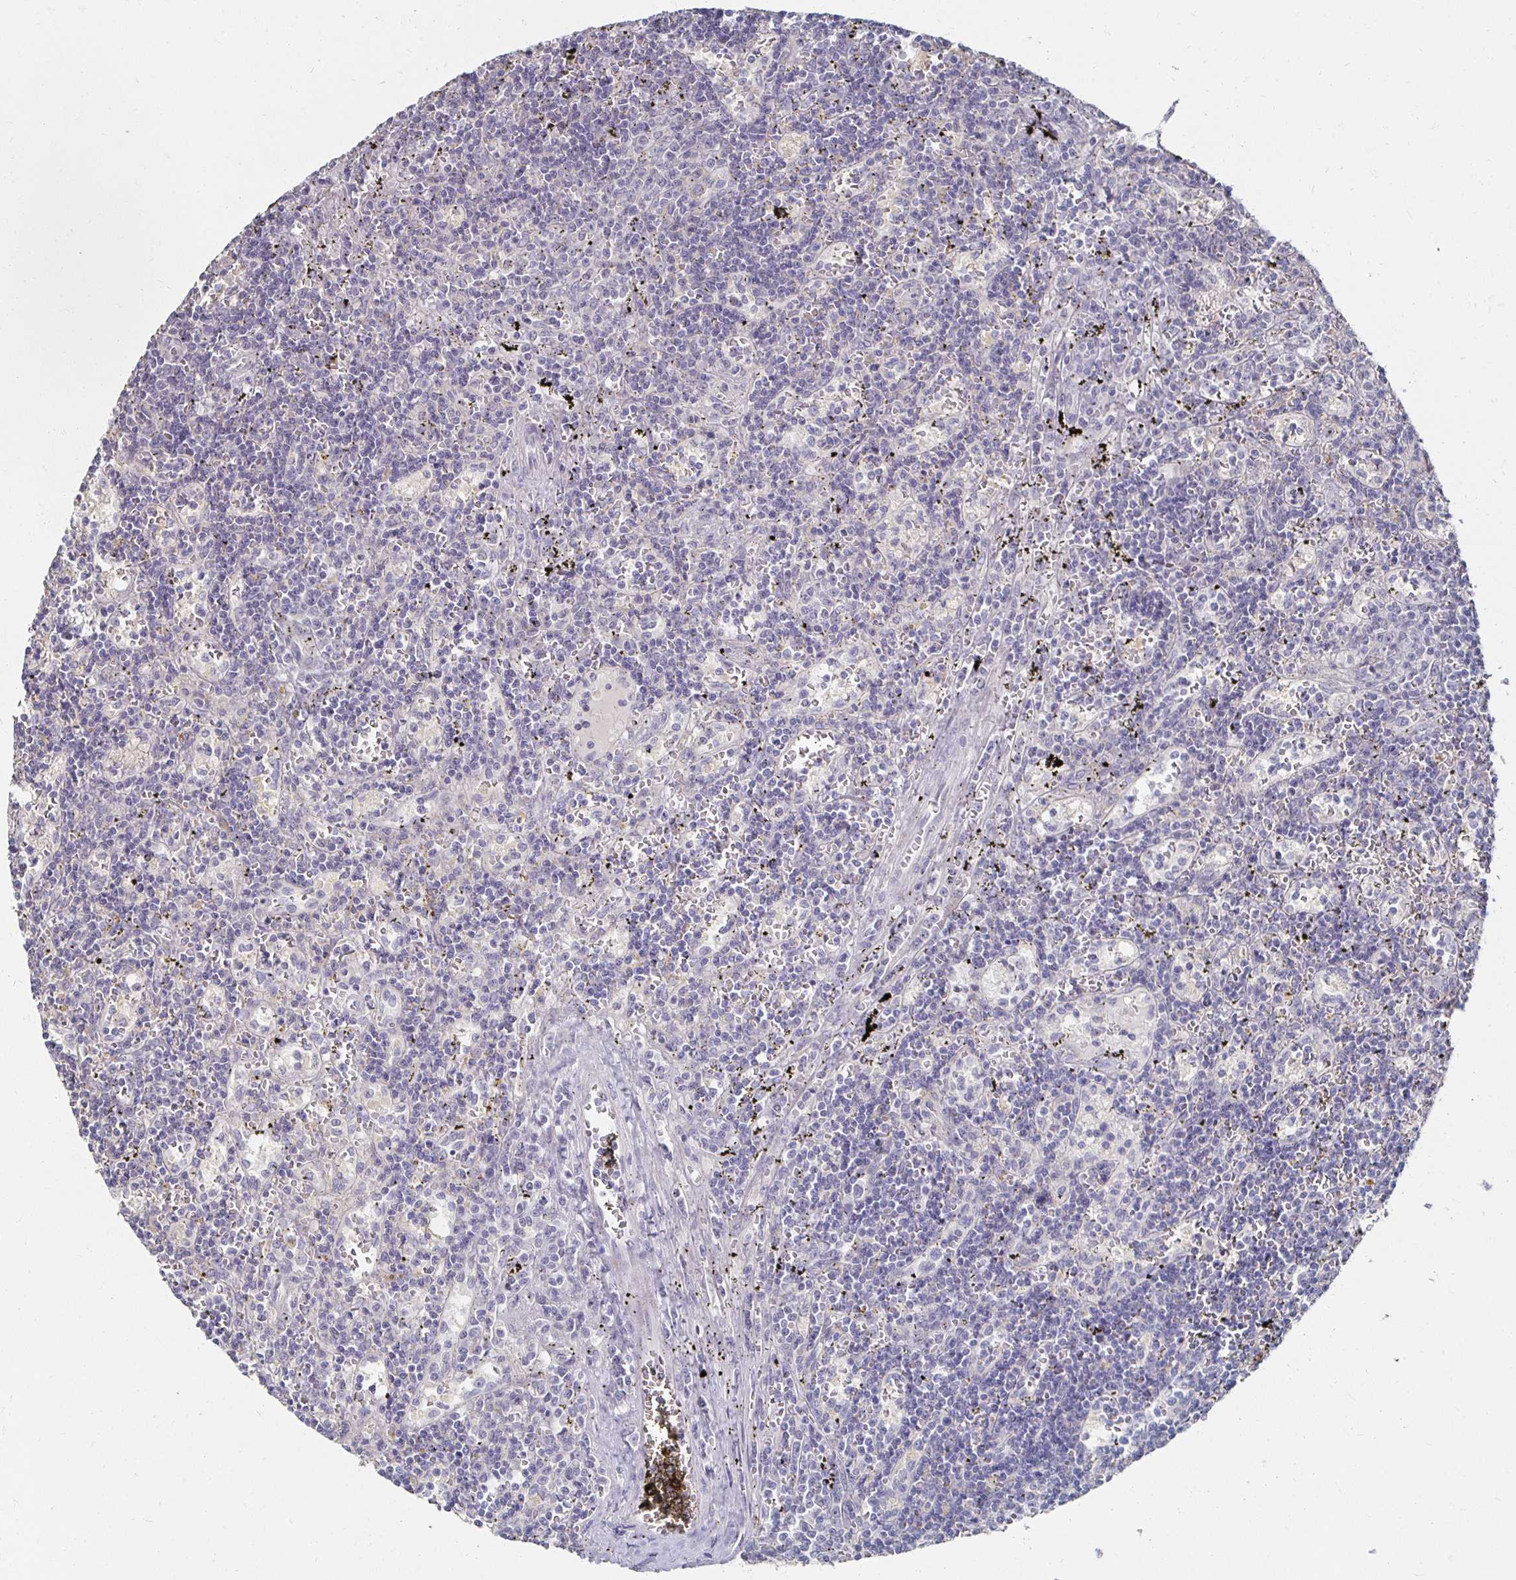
{"staining": {"intensity": "negative", "quantity": "none", "location": "none"}, "tissue": "lymphoma", "cell_type": "Tumor cells", "image_type": "cancer", "snomed": [{"axis": "morphology", "description": "Malignant lymphoma, non-Hodgkin's type, Low grade"}, {"axis": "topography", "description": "Spleen"}], "caption": "DAB (3,3'-diaminobenzidine) immunohistochemical staining of human low-grade malignant lymphoma, non-Hodgkin's type displays no significant expression in tumor cells.", "gene": "ZNF727", "patient": {"sex": "male", "age": 60}}